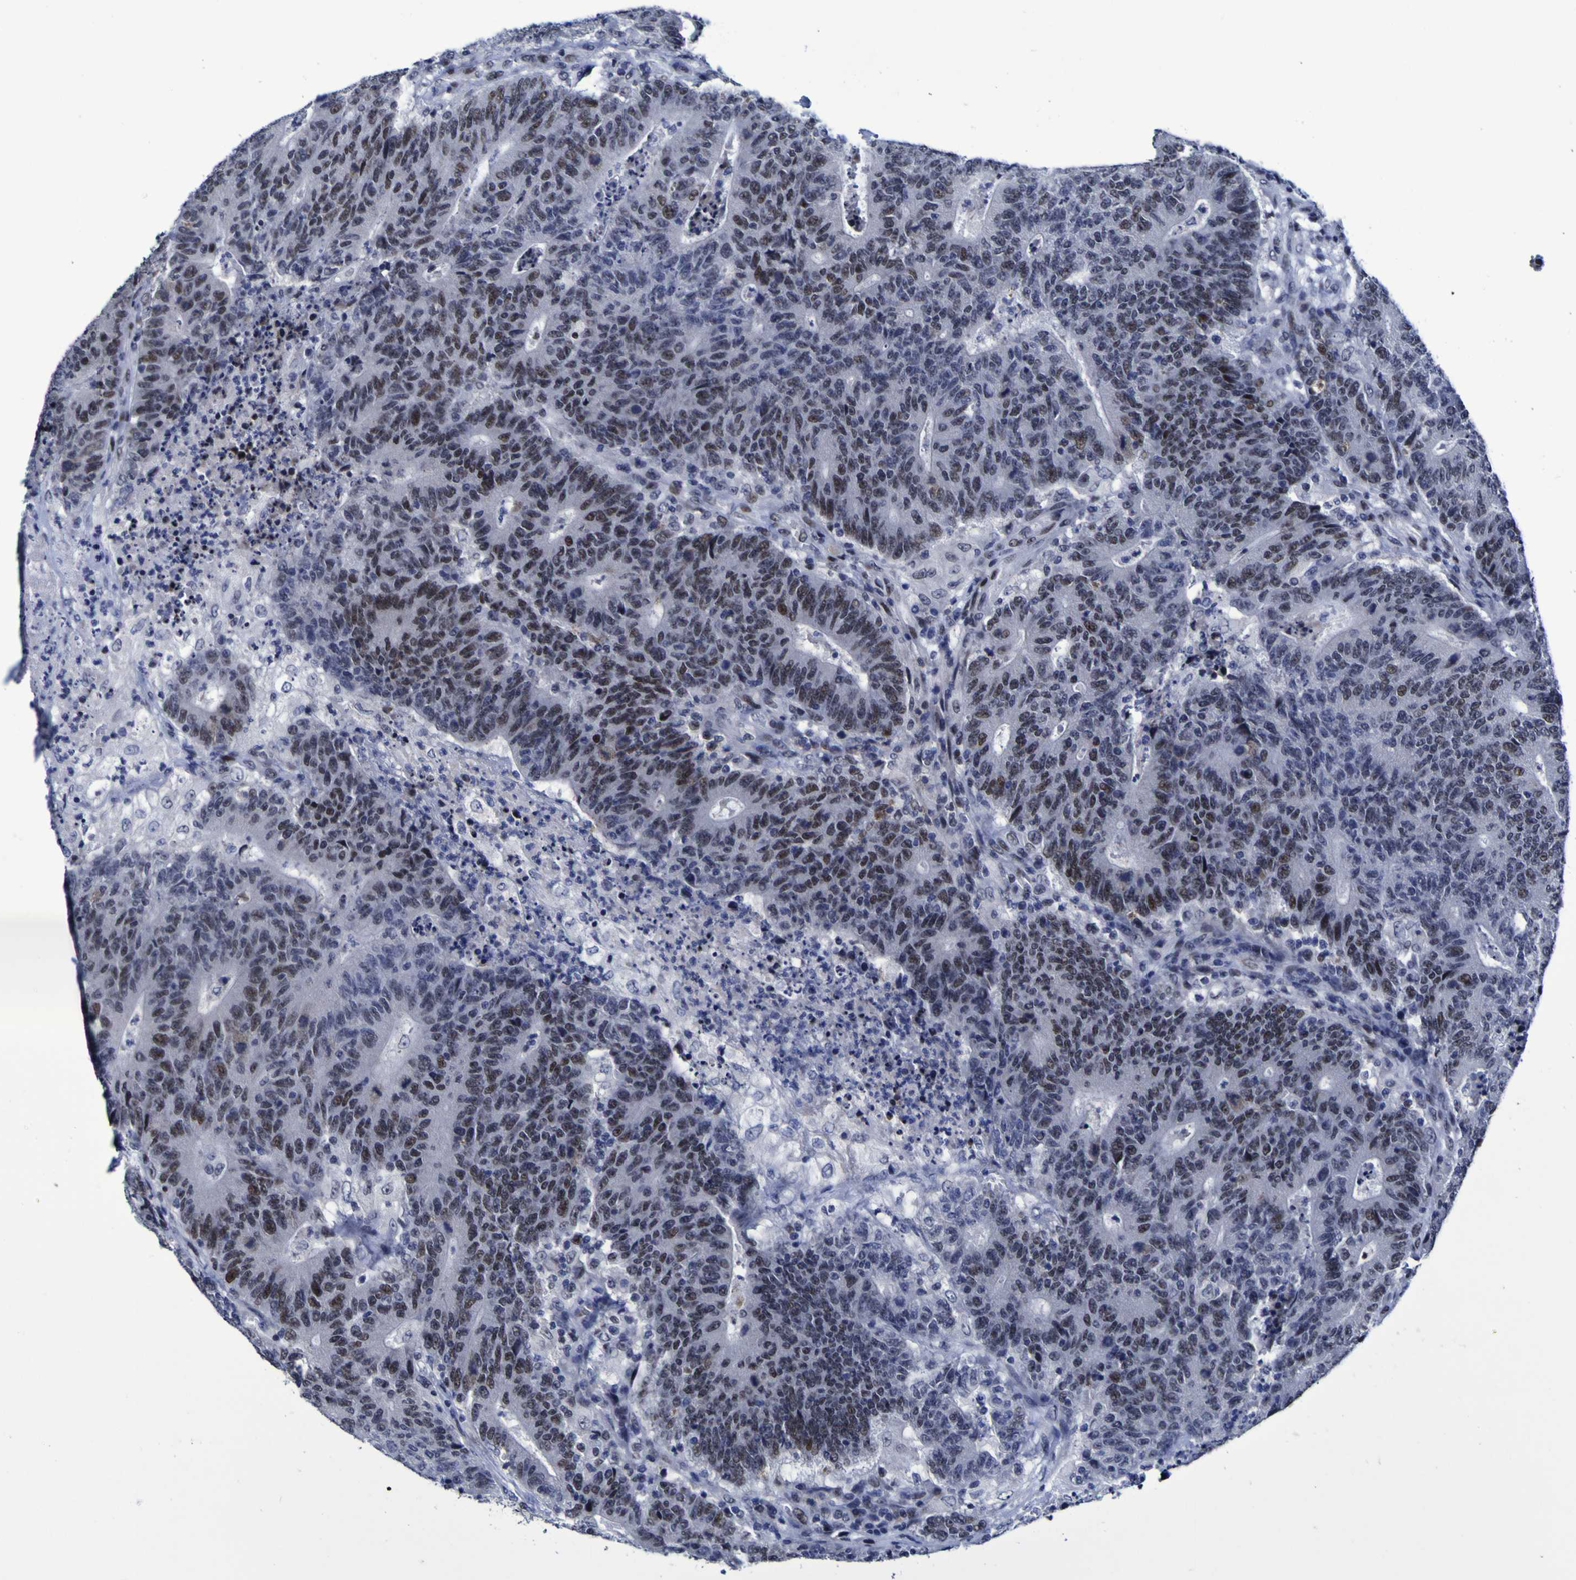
{"staining": {"intensity": "moderate", "quantity": ">75%", "location": "nuclear"}, "tissue": "colorectal cancer", "cell_type": "Tumor cells", "image_type": "cancer", "snomed": [{"axis": "morphology", "description": "Normal tissue, NOS"}, {"axis": "morphology", "description": "Adenocarcinoma, NOS"}, {"axis": "topography", "description": "Colon"}], "caption": "Immunohistochemical staining of colorectal cancer exhibits moderate nuclear protein expression in approximately >75% of tumor cells. The protein of interest is stained brown, and the nuclei are stained in blue (DAB (3,3'-diaminobenzidine) IHC with brightfield microscopy, high magnification).", "gene": "MBD3", "patient": {"sex": "female", "age": 75}}